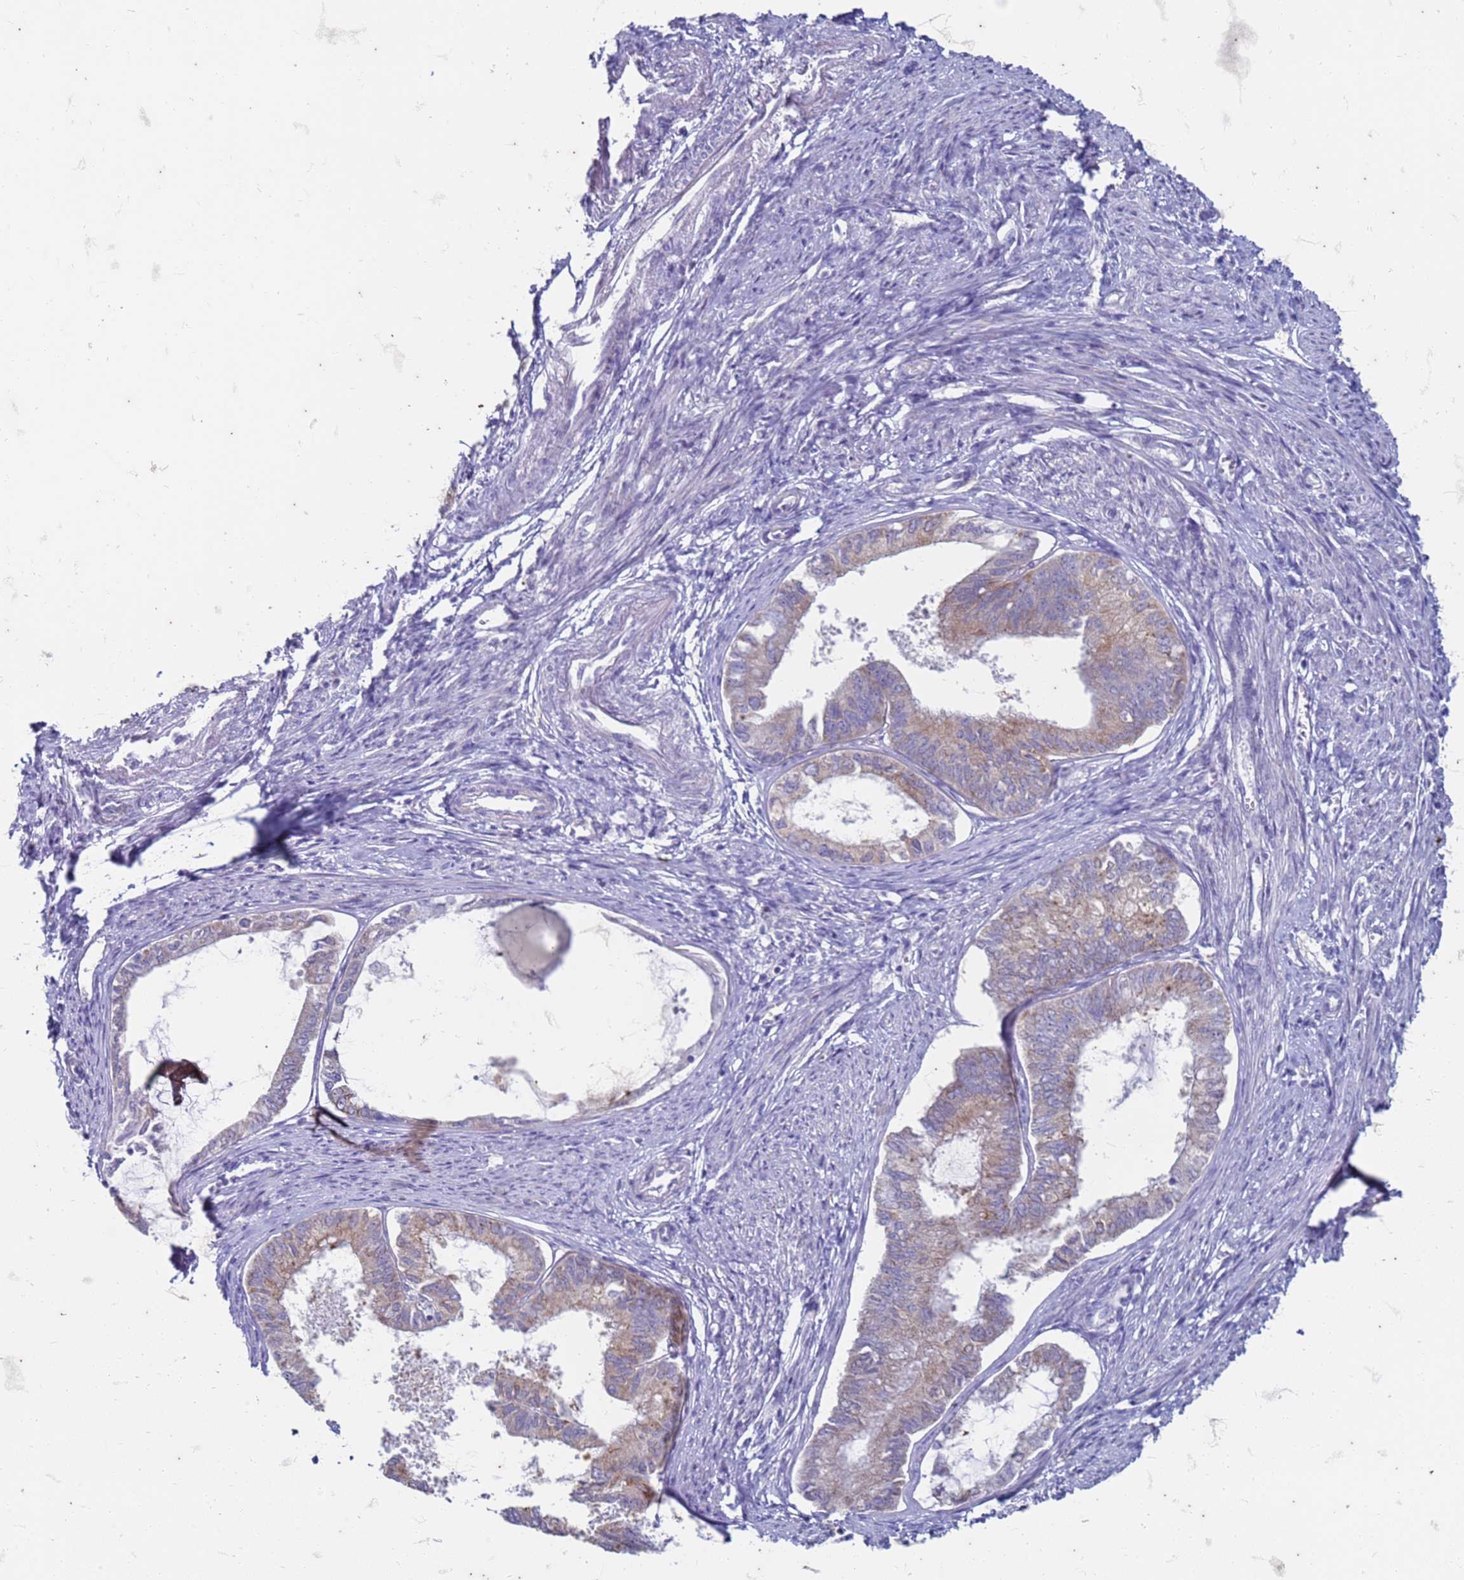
{"staining": {"intensity": "weak", "quantity": "25%-75%", "location": "cytoplasmic/membranous"}, "tissue": "endometrial cancer", "cell_type": "Tumor cells", "image_type": "cancer", "snomed": [{"axis": "morphology", "description": "Adenocarcinoma, NOS"}, {"axis": "topography", "description": "Endometrium"}], "caption": "Protein expression by immunohistochemistry exhibits weak cytoplasmic/membranous staining in approximately 25%-75% of tumor cells in adenocarcinoma (endometrial).", "gene": "SUCO", "patient": {"sex": "female", "age": 86}}